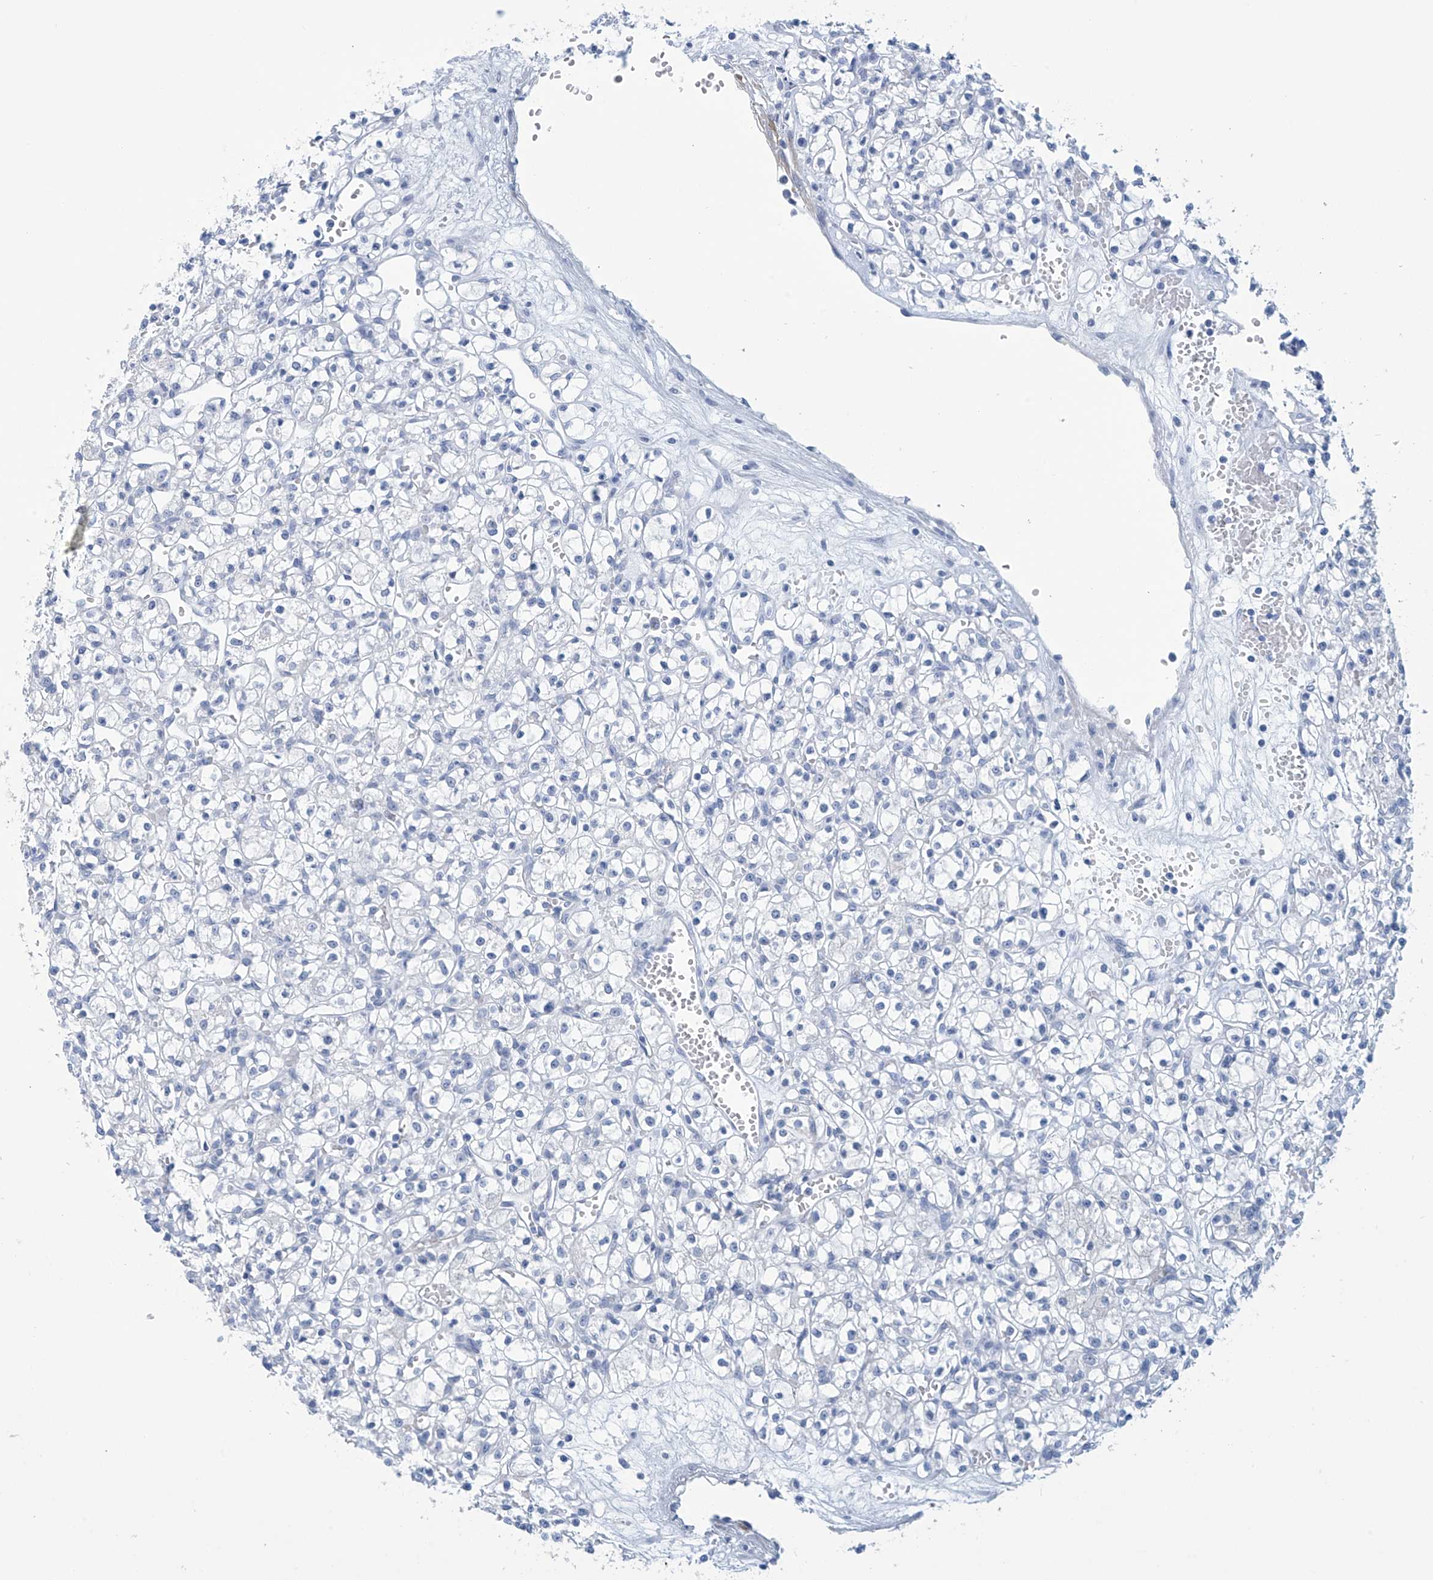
{"staining": {"intensity": "negative", "quantity": "none", "location": "none"}, "tissue": "renal cancer", "cell_type": "Tumor cells", "image_type": "cancer", "snomed": [{"axis": "morphology", "description": "Adenocarcinoma, NOS"}, {"axis": "topography", "description": "Kidney"}], "caption": "This micrograph is of adenocarcinoma (renal) stained with immunohistochemistry (IHC) to label a protein in brown with the nuclei are counter-stained blue. There is no staining in tumor cells.", "gene": "DSP", "patient": {"sex": "female", "age": 59}}